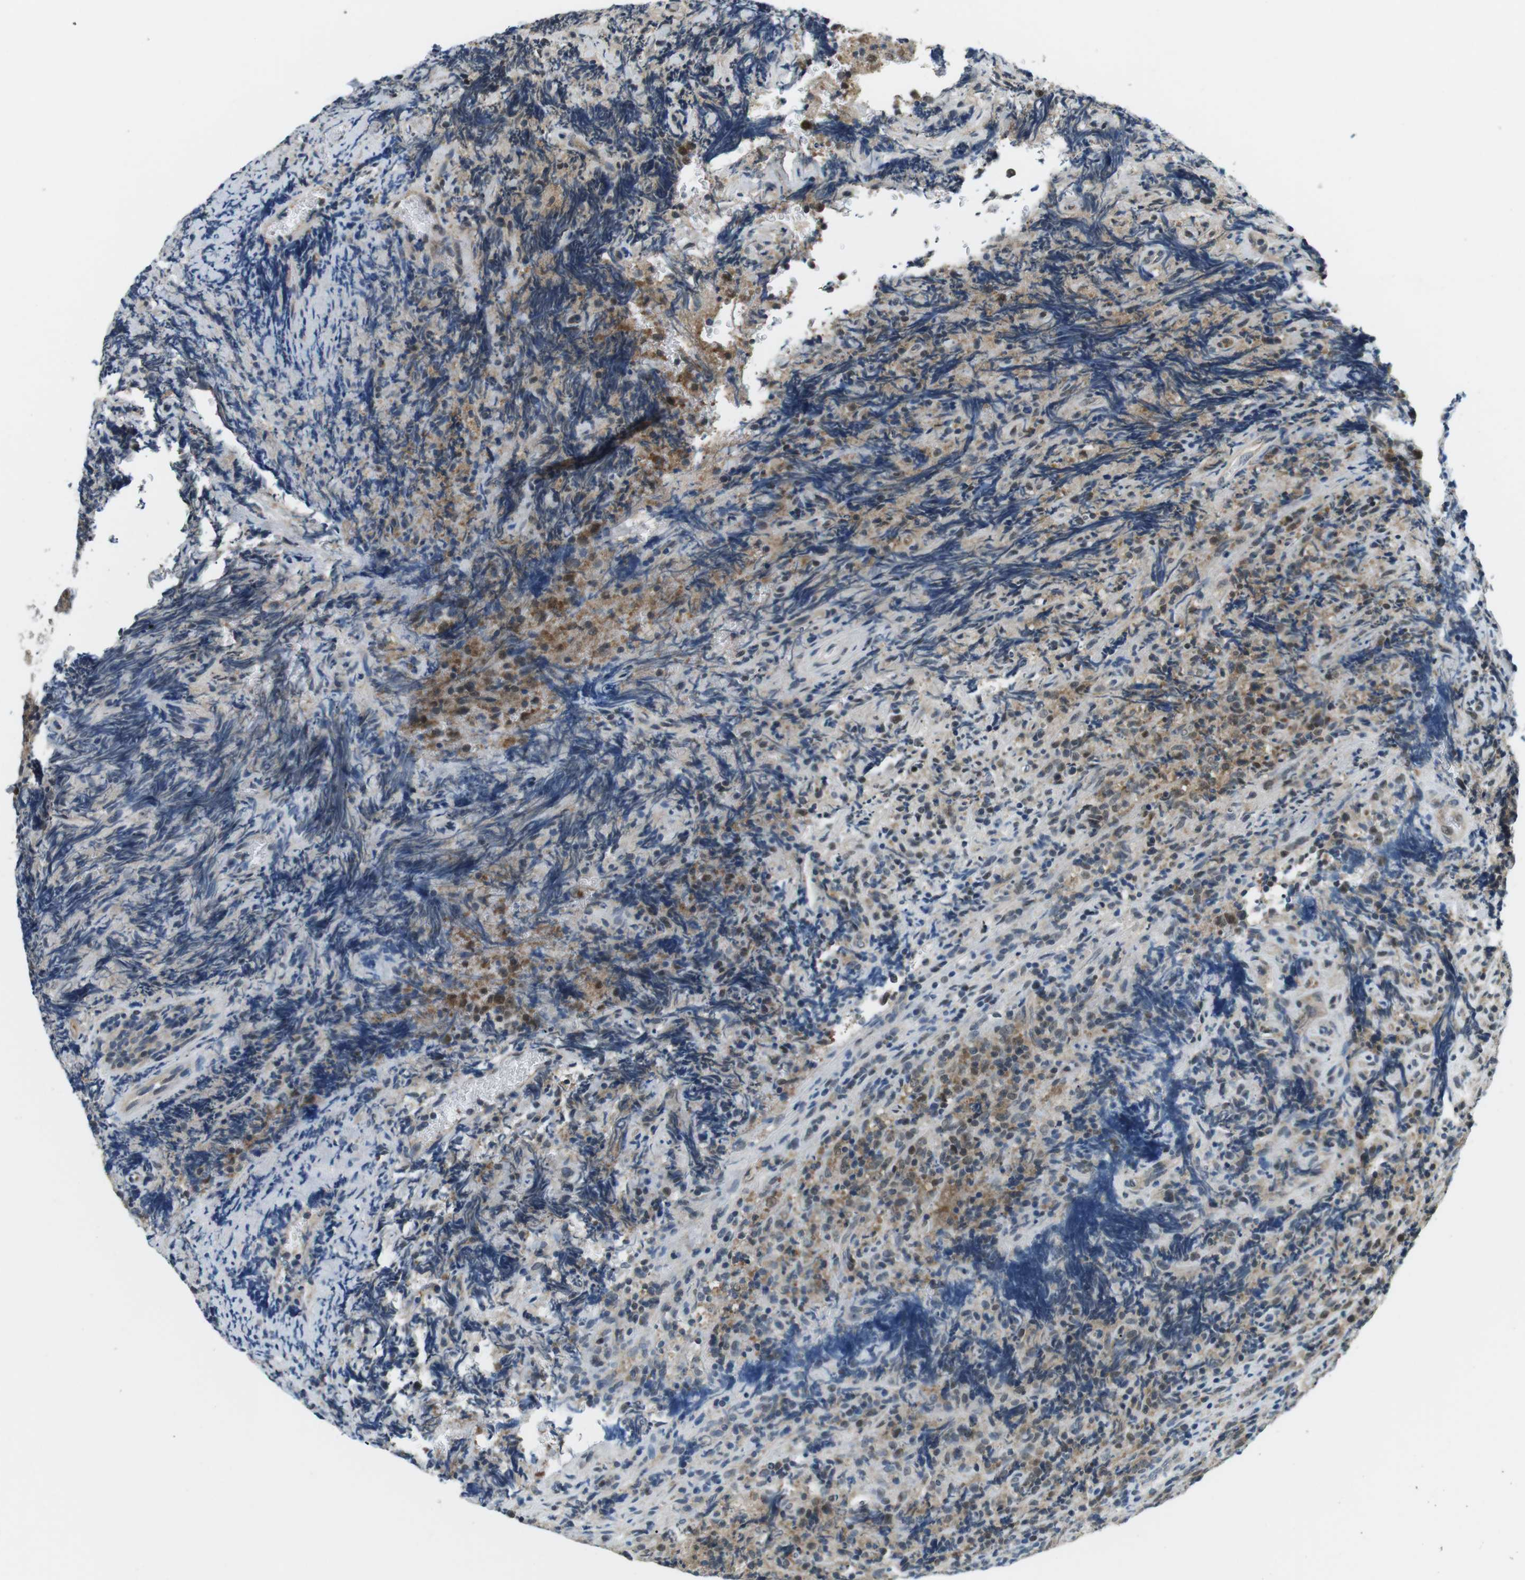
{"staining": {"intensity": "moderate", "quantity": "25%-75%", "location": "cytoplasmic/membranous,nuclear"}, "tissue": "lymphoma", "cell_type": "Tumor cells", "image_type": "cancer", "snomed": [{"axis": "morphology", "description": "Malignant lymphoma, non-Hodgkin's type, High grade"}, {"axis": "topography", "description": "Tonsil"}], "caption": "Immunohistochemistry image of neoplastic tissue: lymphoma stained using IHC shows medium levels of moderate protein expression localized specifically in the cytoplasmic/membranous and nuclear of tumor cells, appearing as a cytoplasmic/membranous and nuclear brown color.", "gene": "CSNK2B", "patient": {"sex": "female", "age": 36}}